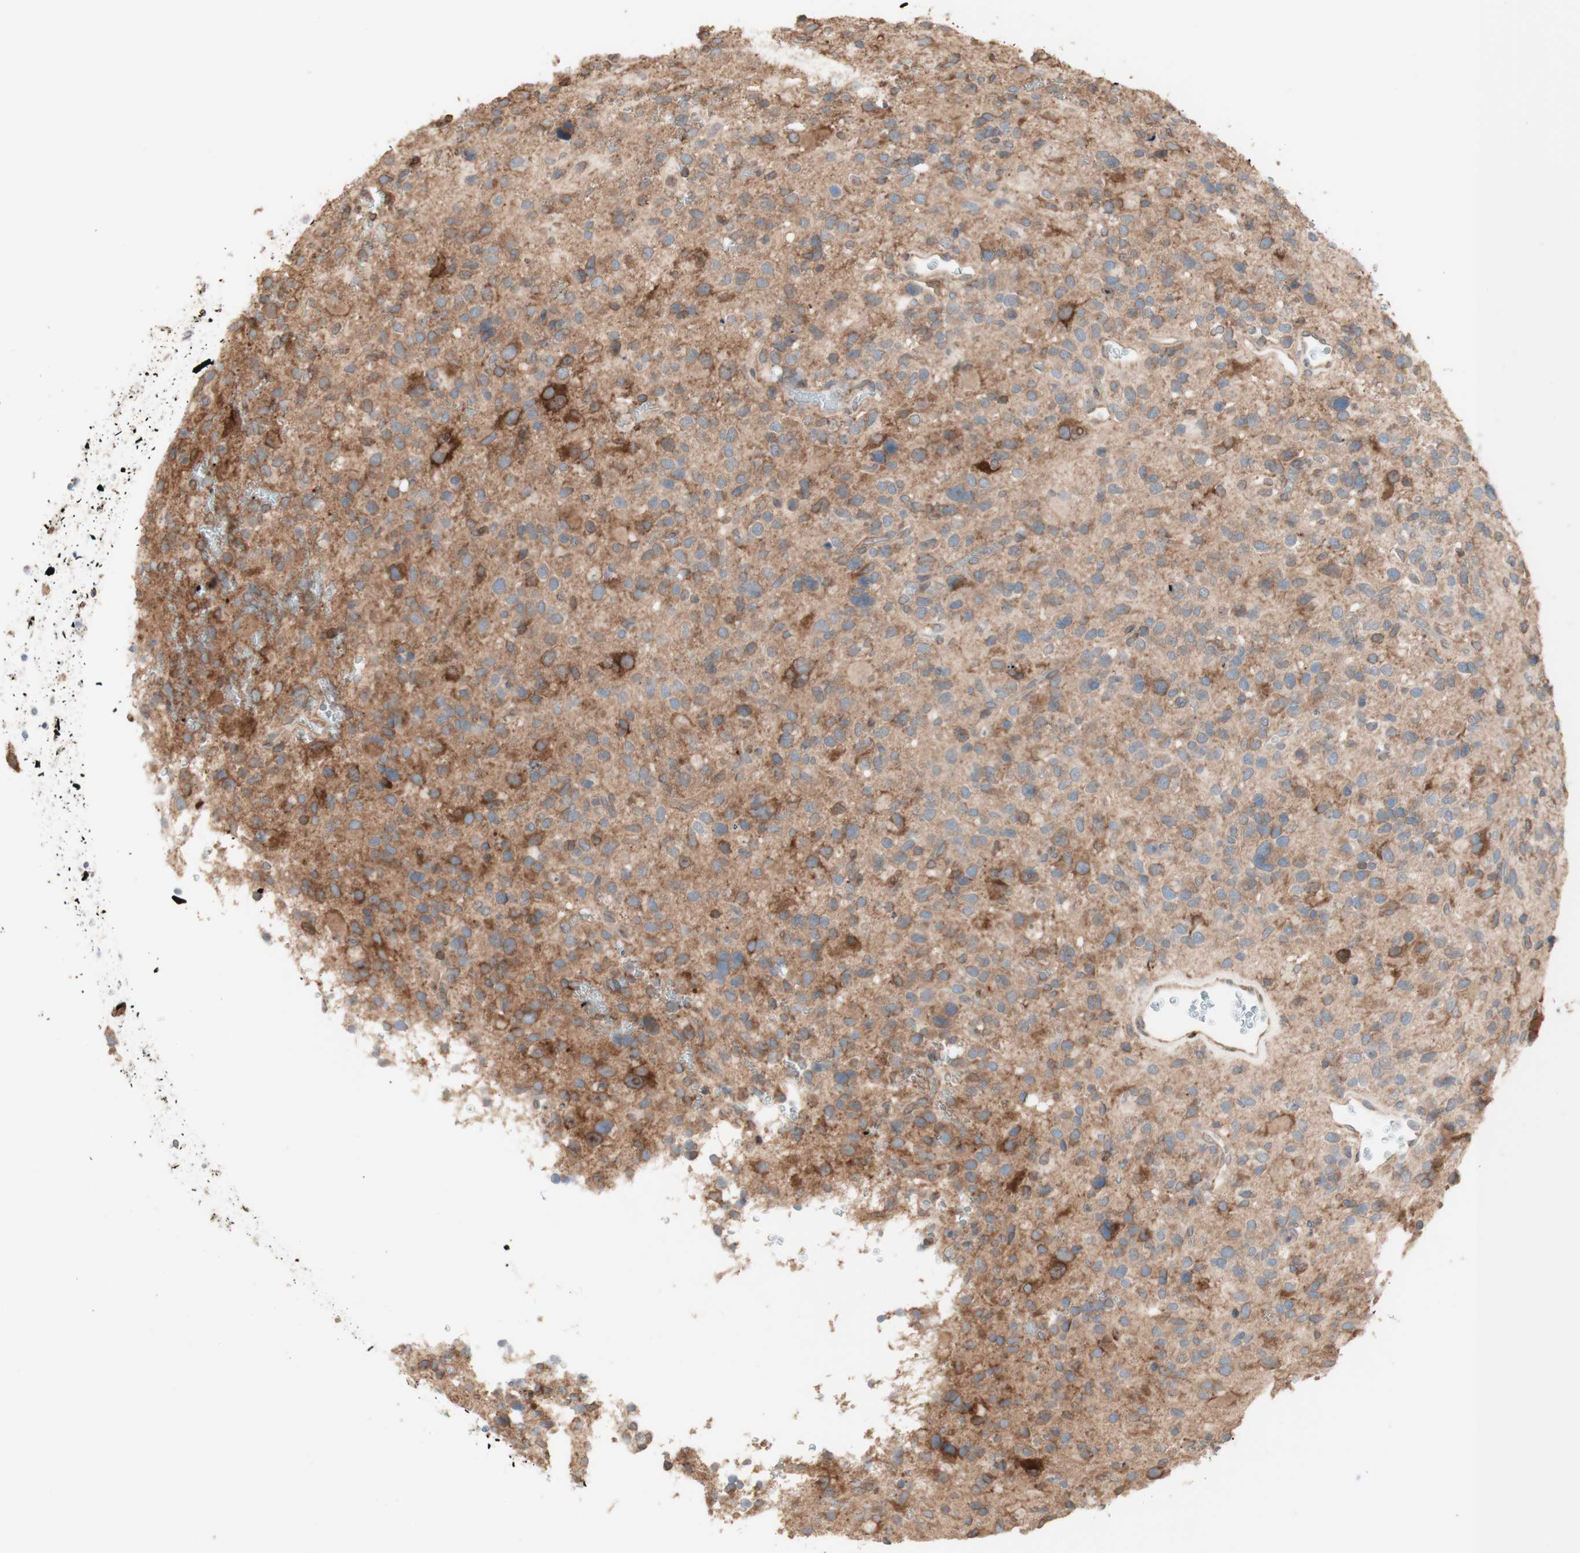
{"staining": {"intensity": "moderate", "quantity": "25%-75%", "location": "cytoplasmic/membranous"}, "tissue": "glioma", "cell_type": "Tumor cells", "image_type": "cancer", "snomed": [{"axis": "morphology", "description": "Glioma, malignant, High grade"}, {"axis": "topography", "description": "Brain"}], "caption": "Moderate cytoplasmic/membranous staining for a protein is seen in about 25%-75% of tumor cells of glioma using immunohistochemistry.", "gene": "COMT", "patient": {"sex": "male", "age": 48}}